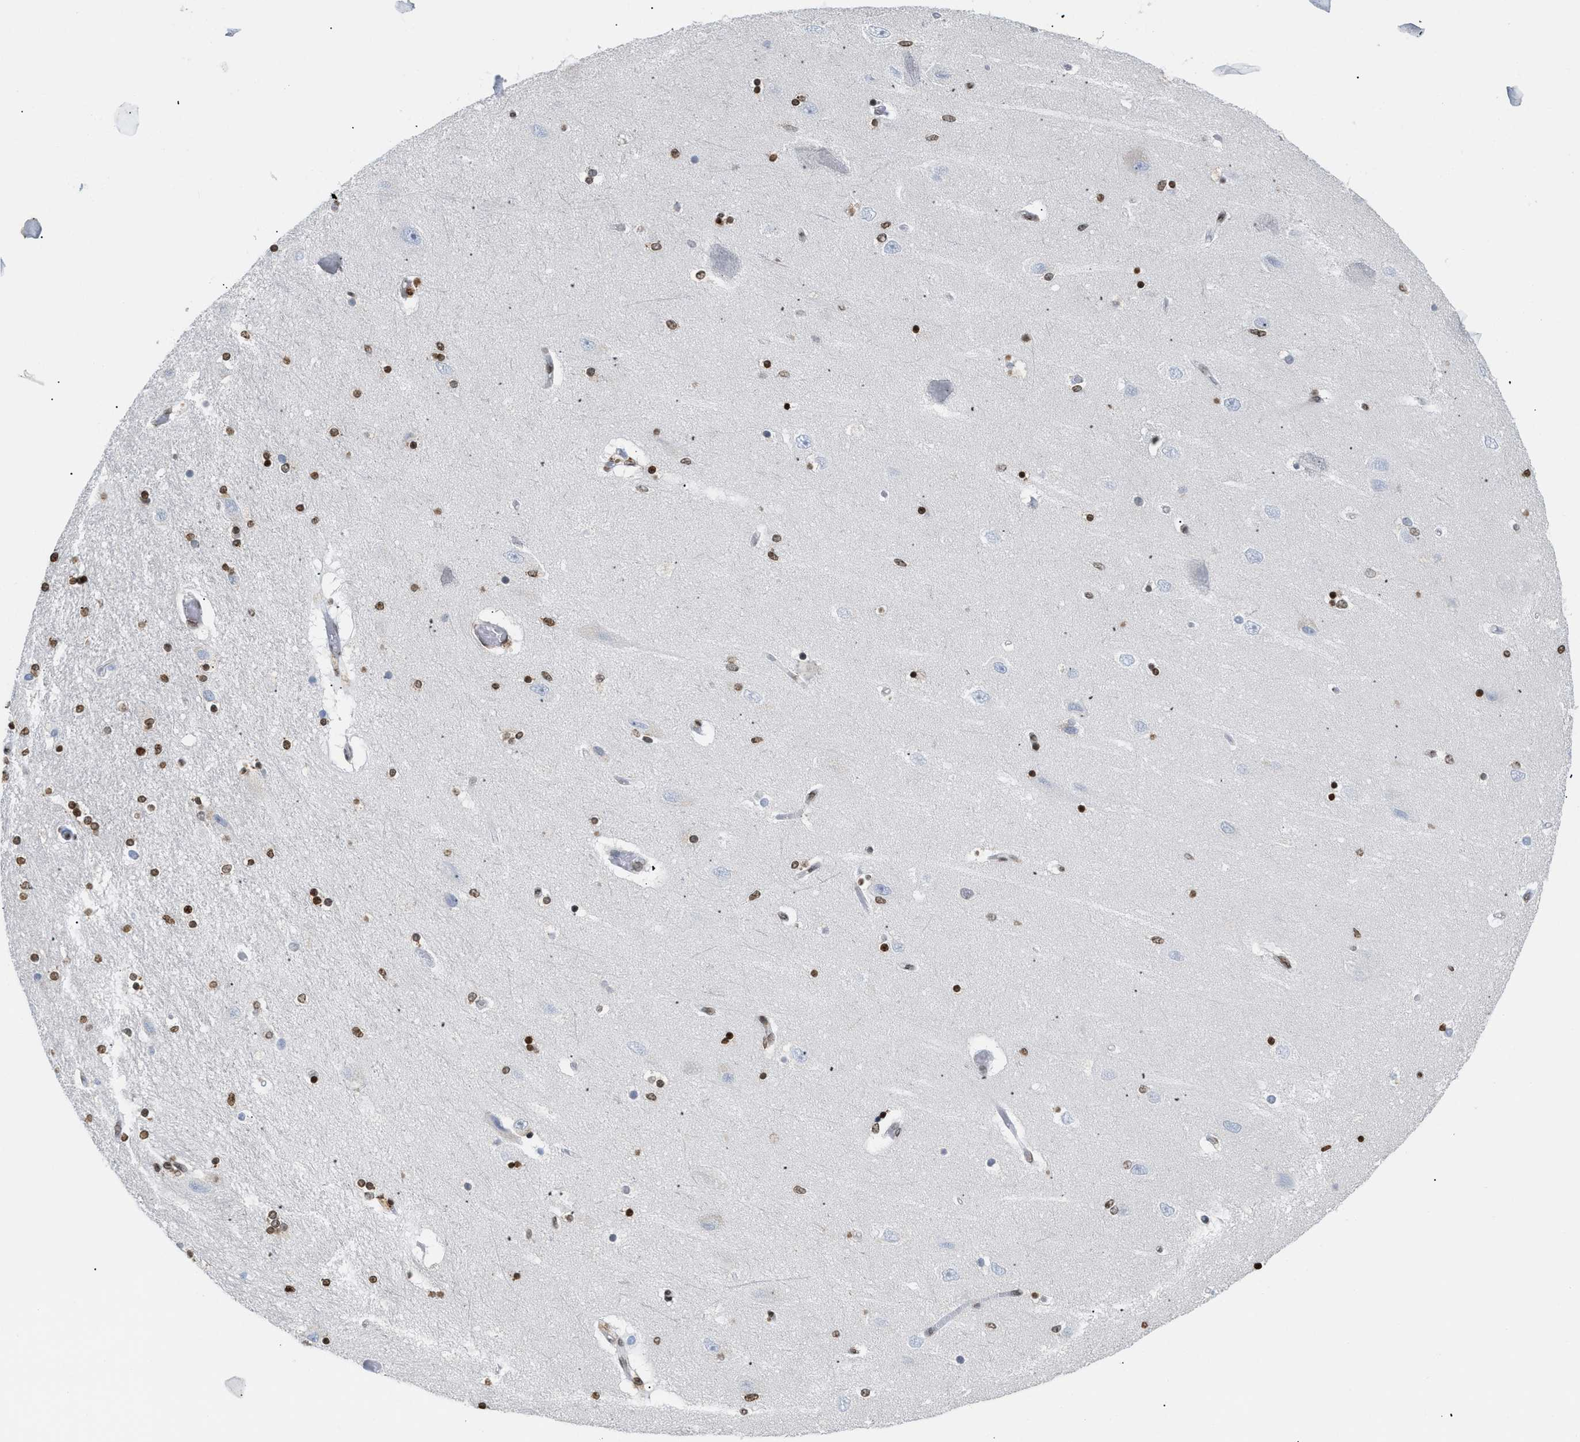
{"staining": {"intensity": "moderate", "quantity": ">75%", "location": "nuclear"}, "tissue": "hippocampus", "cell_type": "Glial cells", "image_type": "normal", "snomed": [{"axis": "morphology", "description": "Normal tissue, NOS"}, {"axis": "topography", "description": "Hippocampus"}], "caption": "High-power microscopy captured an IHC image of benign hippocampus, revealing moderate nuclear staining in about >75% of glial cells.", "gene": "HMGN2", "patient": {"sex": "female", "age": 54}}